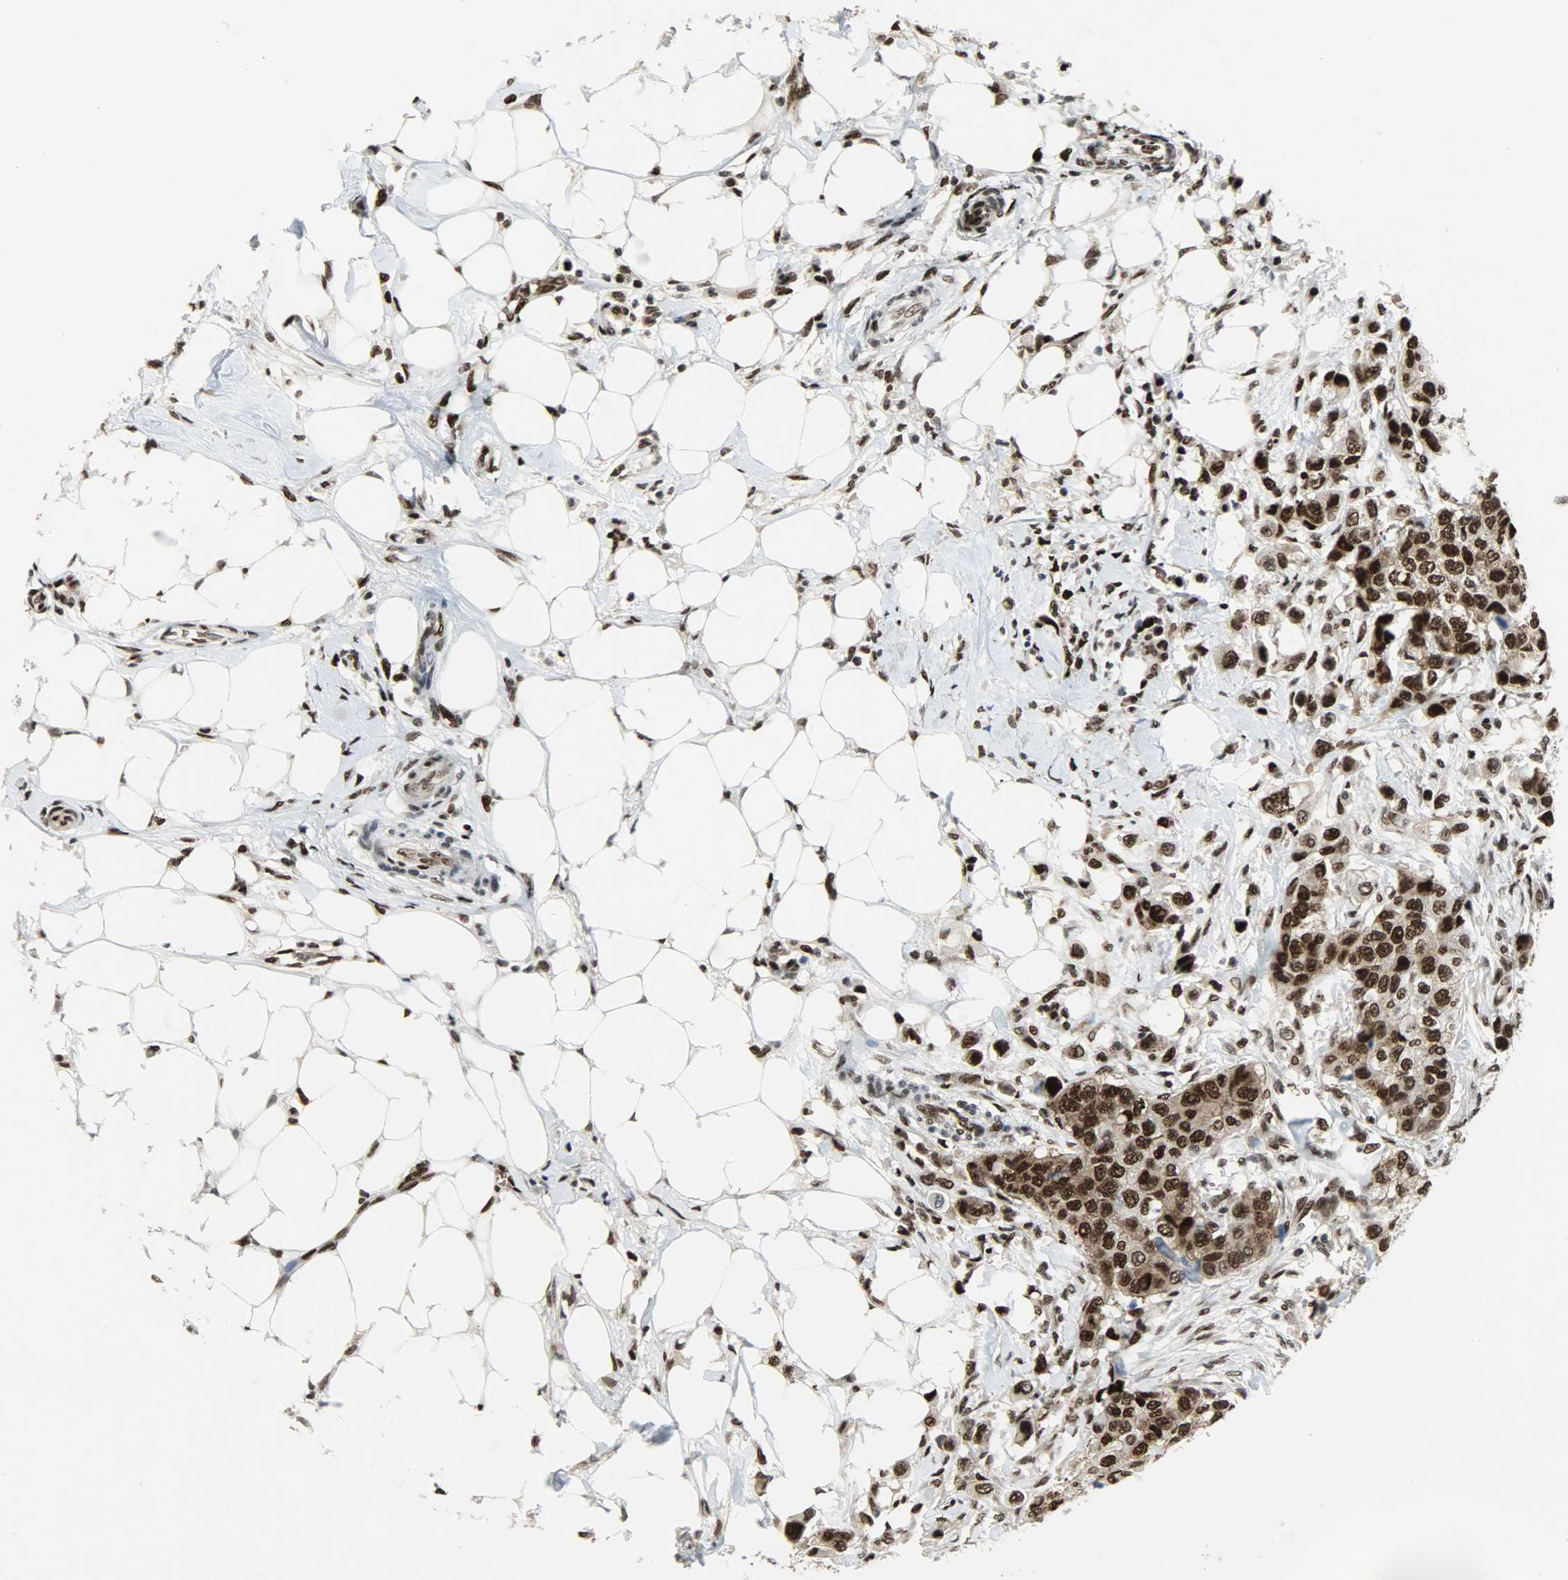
{"staining": {"intensity": "strong", "quantity": ">75%", "location": "cytoplasmic/membranous,nuclear"}, "tissue": "breast cancer", "cell_type": "Tumor cells", "image_type": "cancer", "snomed": [{"axis": "morphology", "description": "Normal tissue, NOS"}, {"axis": "morphology", "description": "Duct carcinoma"}, {"axis": "topography", "description": "Breast"}], "caption": "A brown stain labels strong cytoplasmic/membranous and nuclear positivity of a protein in human intraductal carcinoma (breast) tumor cells. (IHC, brightfield microscopy, high magnification).", "gene": "SNAI1", "patient": {"sex": "female", "age": 49}}